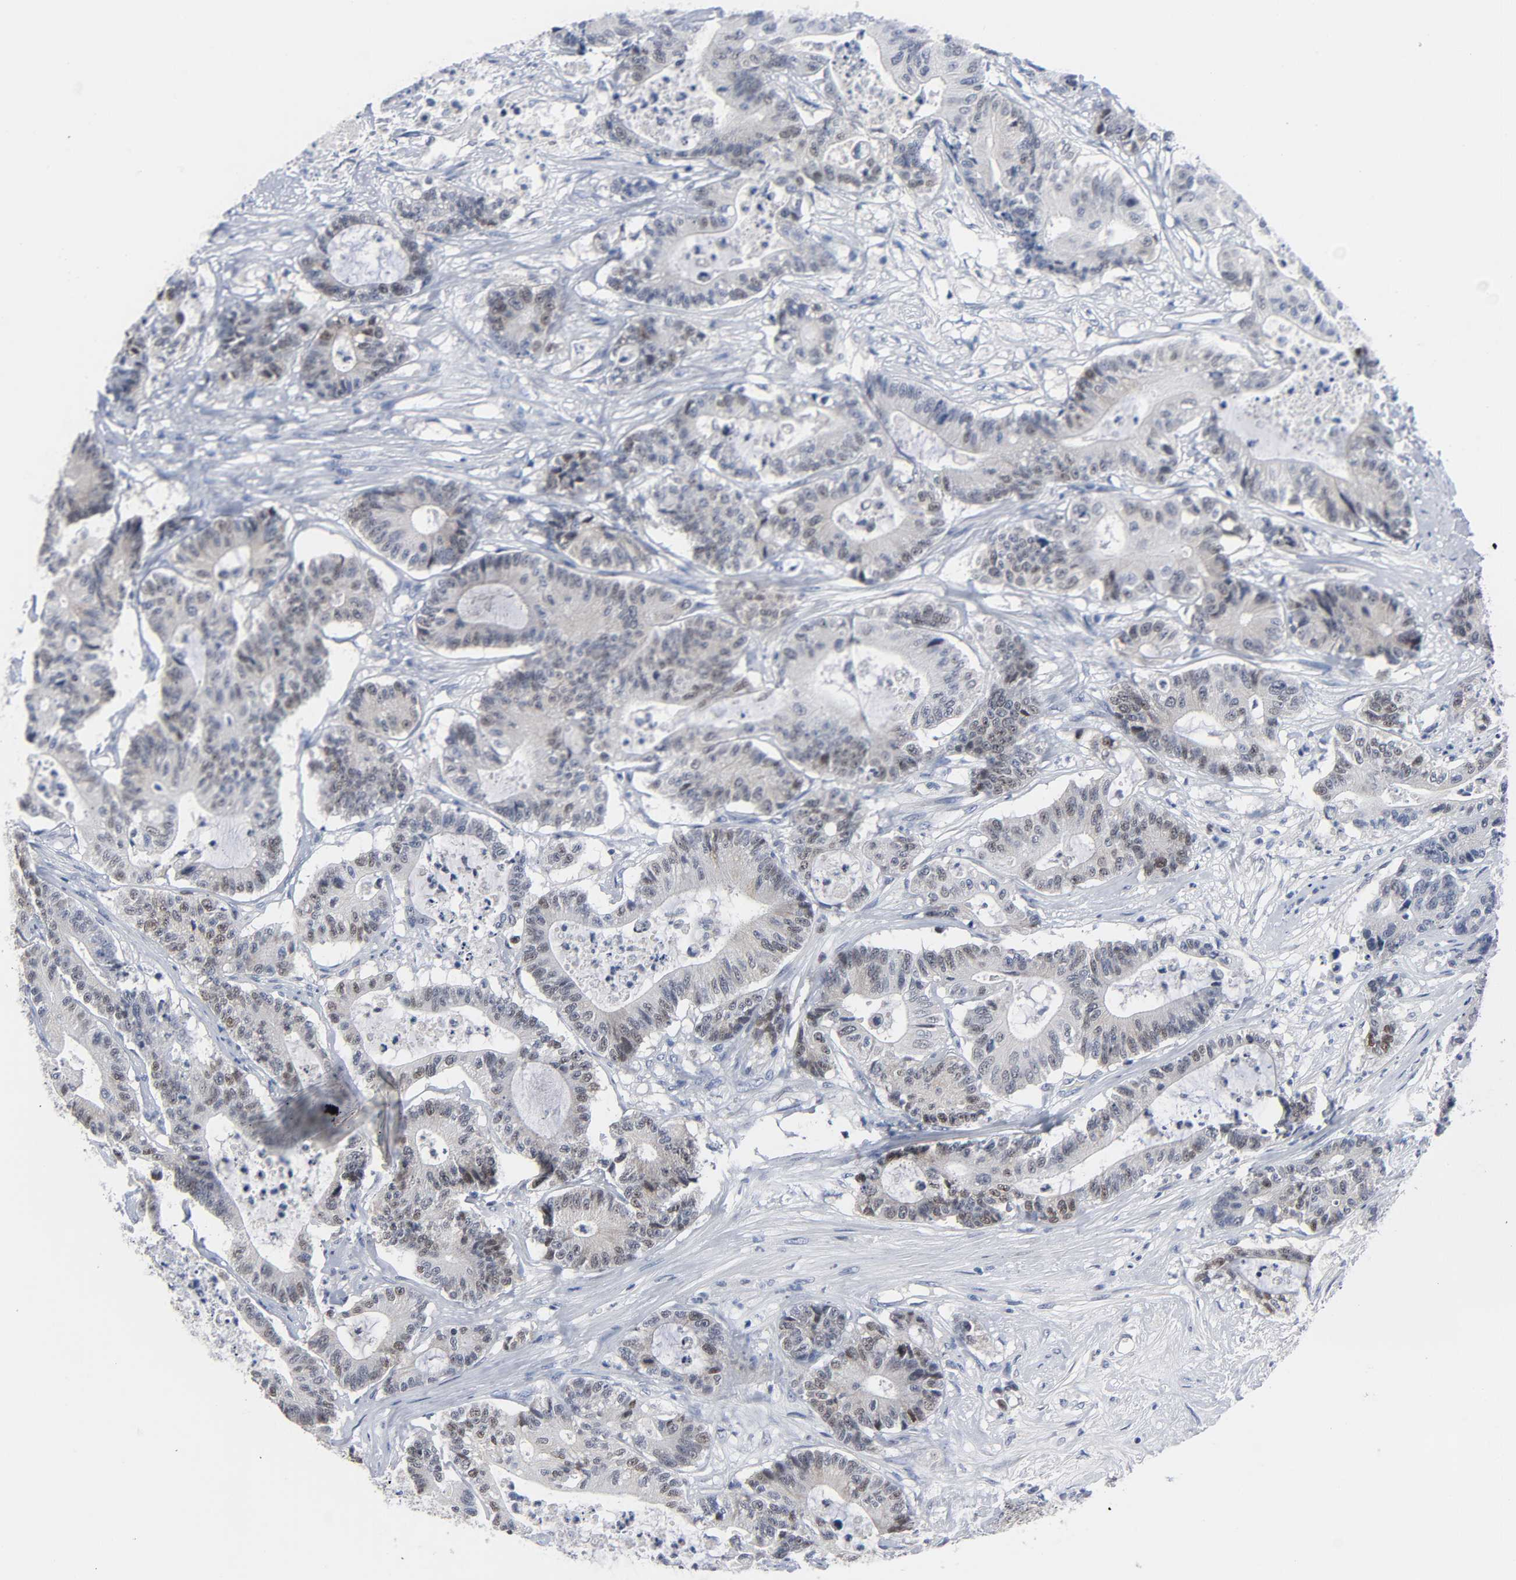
{"staining": {"intensity": "weak", "quantity": "25%-75%", "location": "nuclear"}, "tissue": "colorectal cancer", "cell_type": "Tumor cells", "image_type": "cancer", "snomed": [{"axis": "morphology", "description": "Adenocarcinoma, NOS"}, {"axis": "topography", "description": "Colon"}], "caption": "Tumor cells exhibit low levels of weak nuclear positivity in approximately 25%-75% of cells in colorectal cancer. (DAB = brown stain, brightfield microscopy at high magnification).", "gene": "WEE1", "patient": {"sex": "female", "age": 84}}